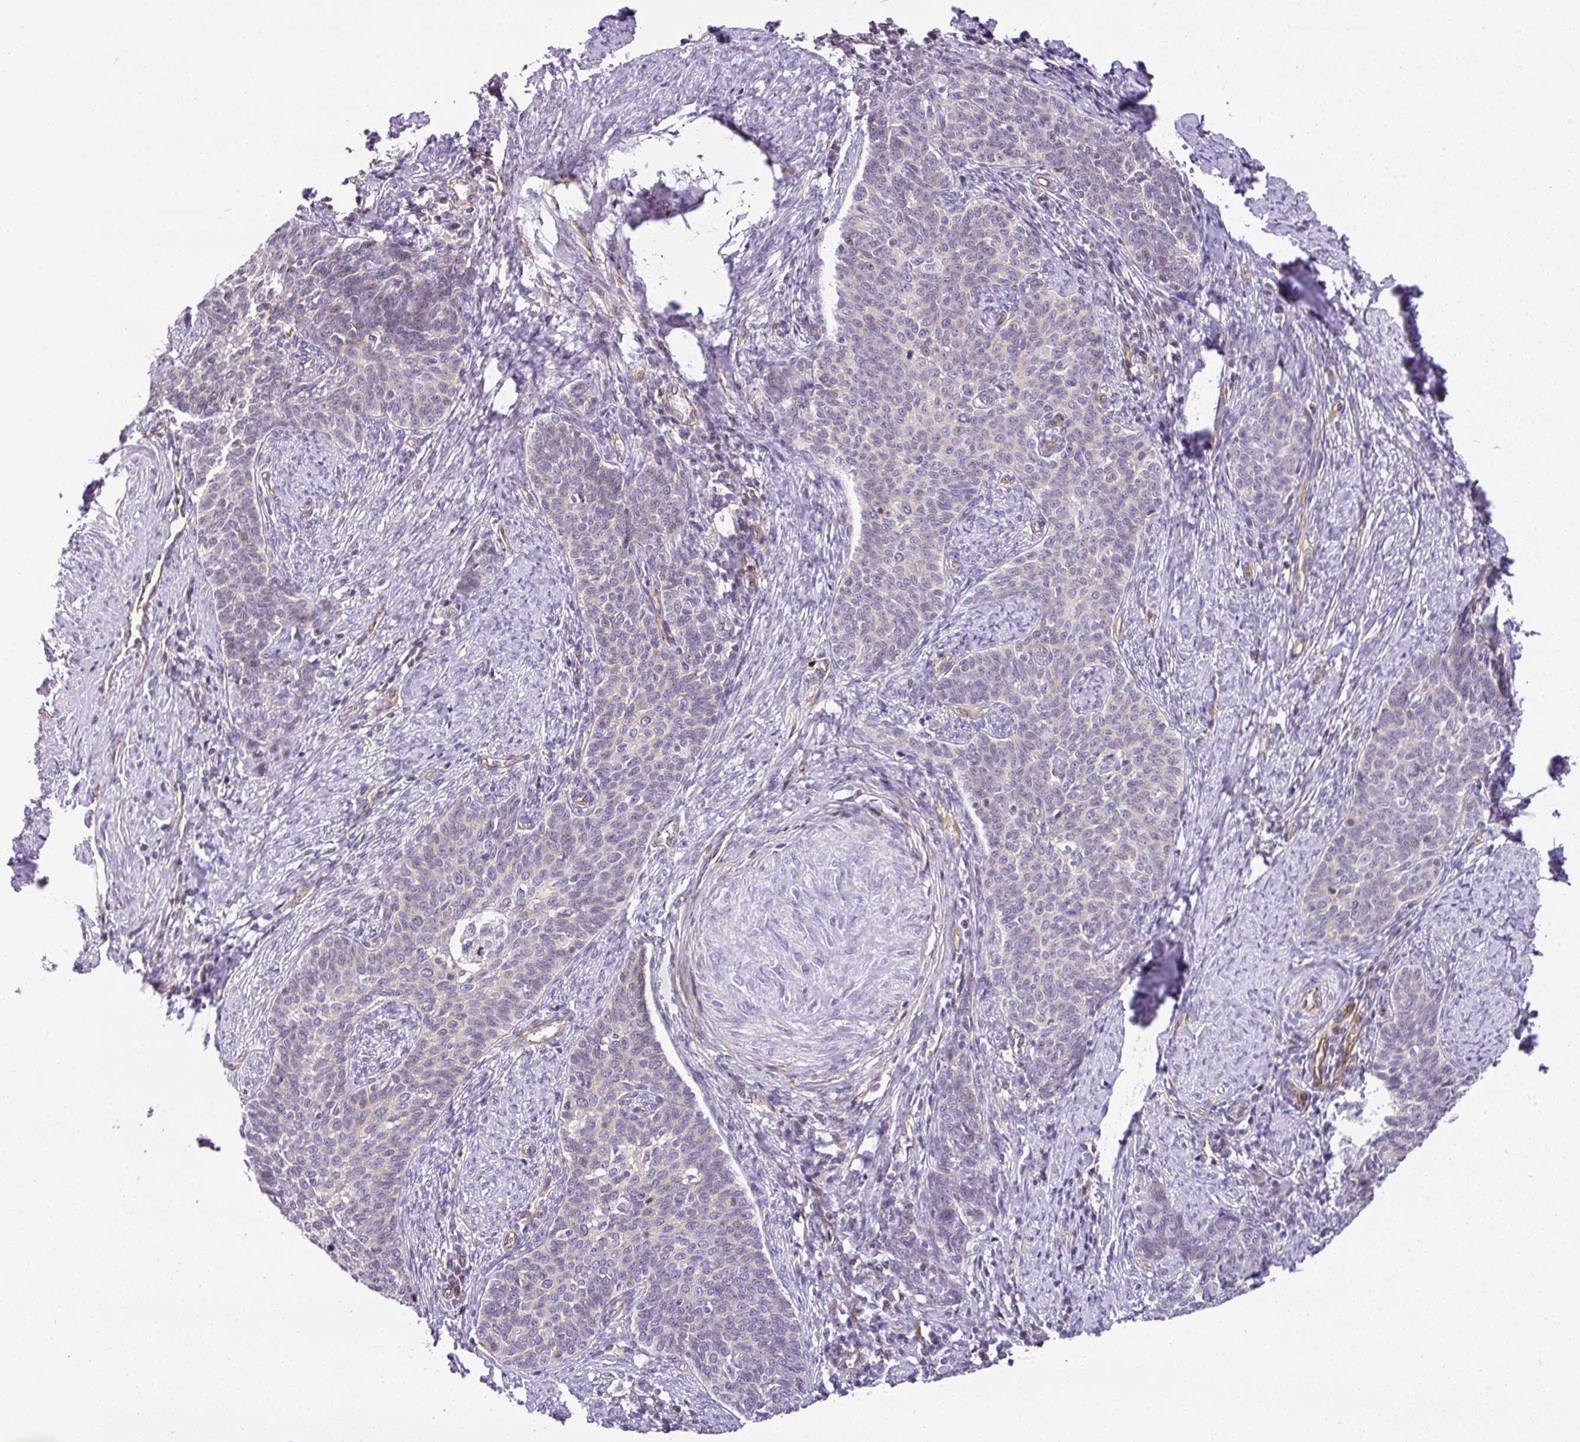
{"staining": {"intensity": "negative", "quantity": "none", "location": "none"}, "tissue": "cervical cancer", "cell_type": "Tumor cells", "image_type": "cancer", "snomed": [{"axis": "morphology", "description": "Squamous cell carcinoma, NOS"}, {"axis": "topography", "description": "Cervix"}], "caption": "The micrograph demonstrates no significant staining in tumor cells of cervical squamous cell carcinoma.", "gene": "OR11H4", "patient": {"sex": "female", "age": 39}}